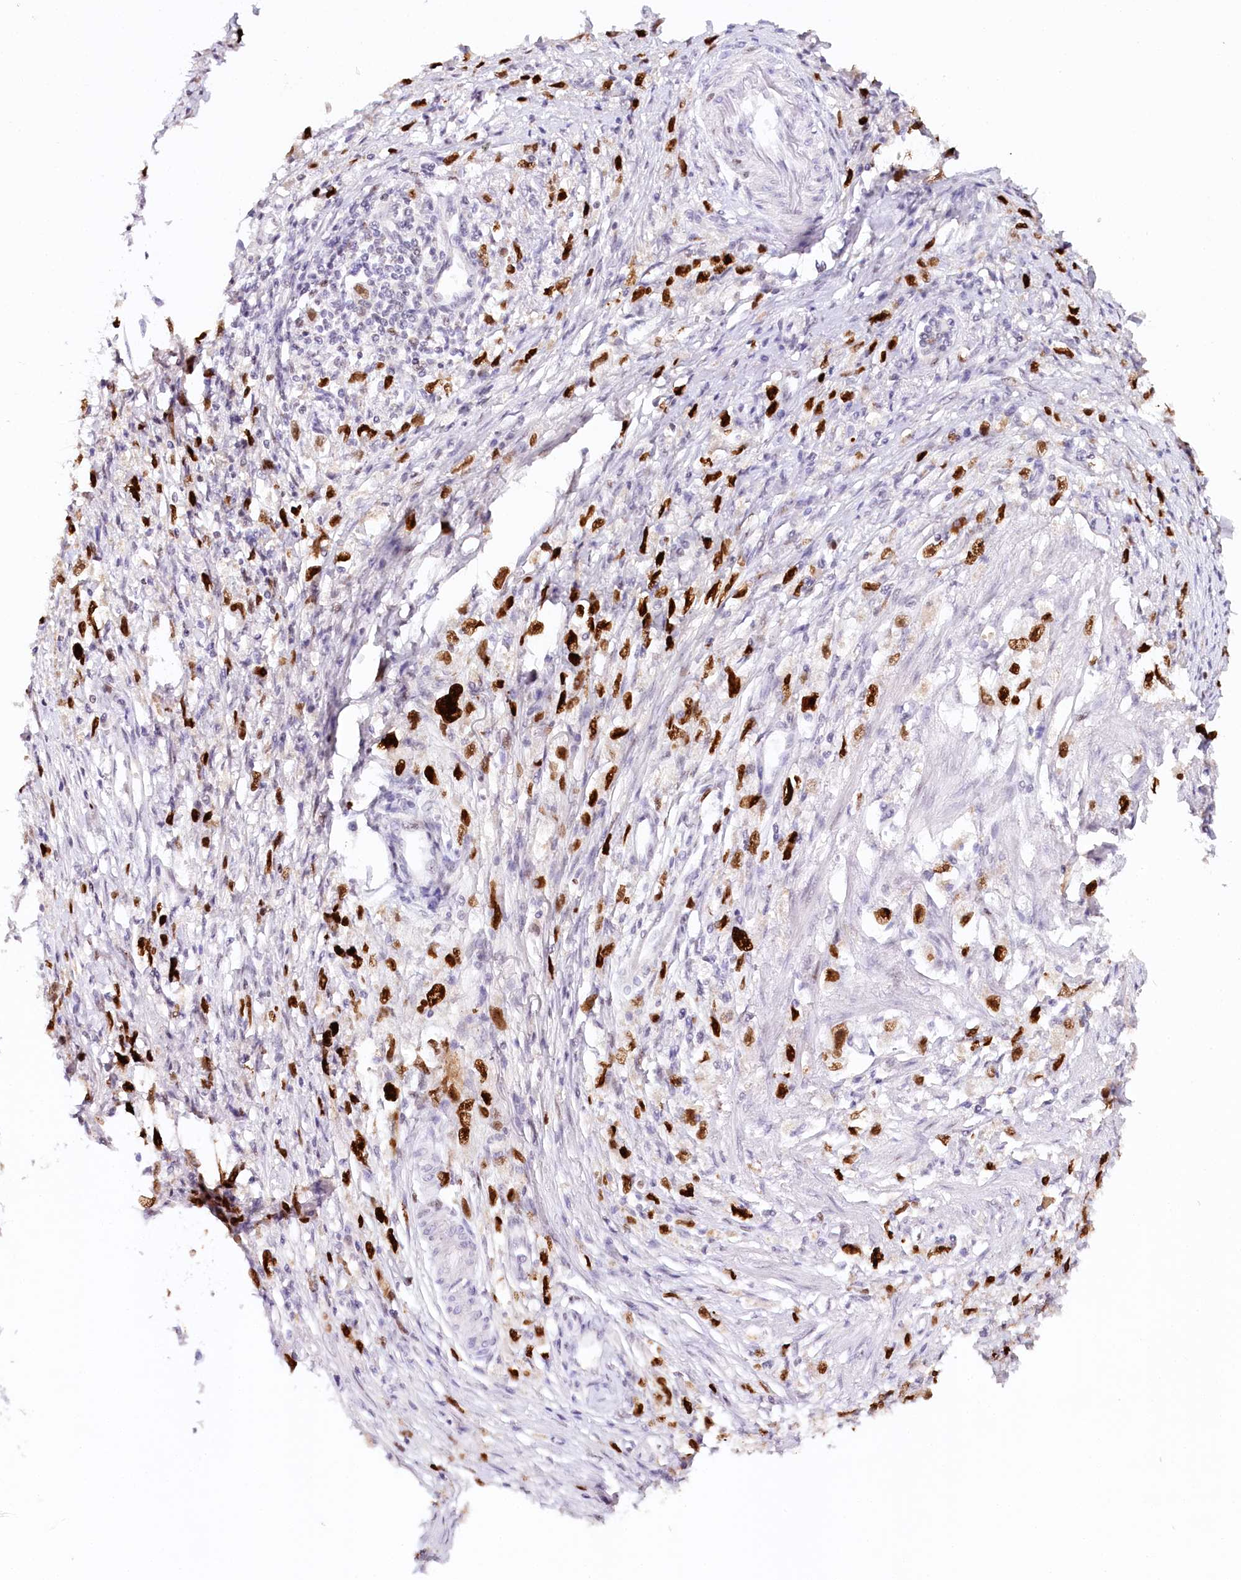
{"staining": {"intensity": "strong", "quantity": ">75%", "location": "nuclear"}, "tissue": "stomach cancer", "cell_type": "Tumor cells", "image_type": "cancer", "snomed": [{"axis": "morphology", "description": "Adenocarcinoma, NOS"}, {"axis": "topography", "description": "Stomach"}], "caption": "Strong nuclear expression for a protein is identified in approximately >75% of tumor cells of stomach adenocarcinoma using IHC.", "gene": "TP53", "patient": {"sex": "female", "age": 59}}